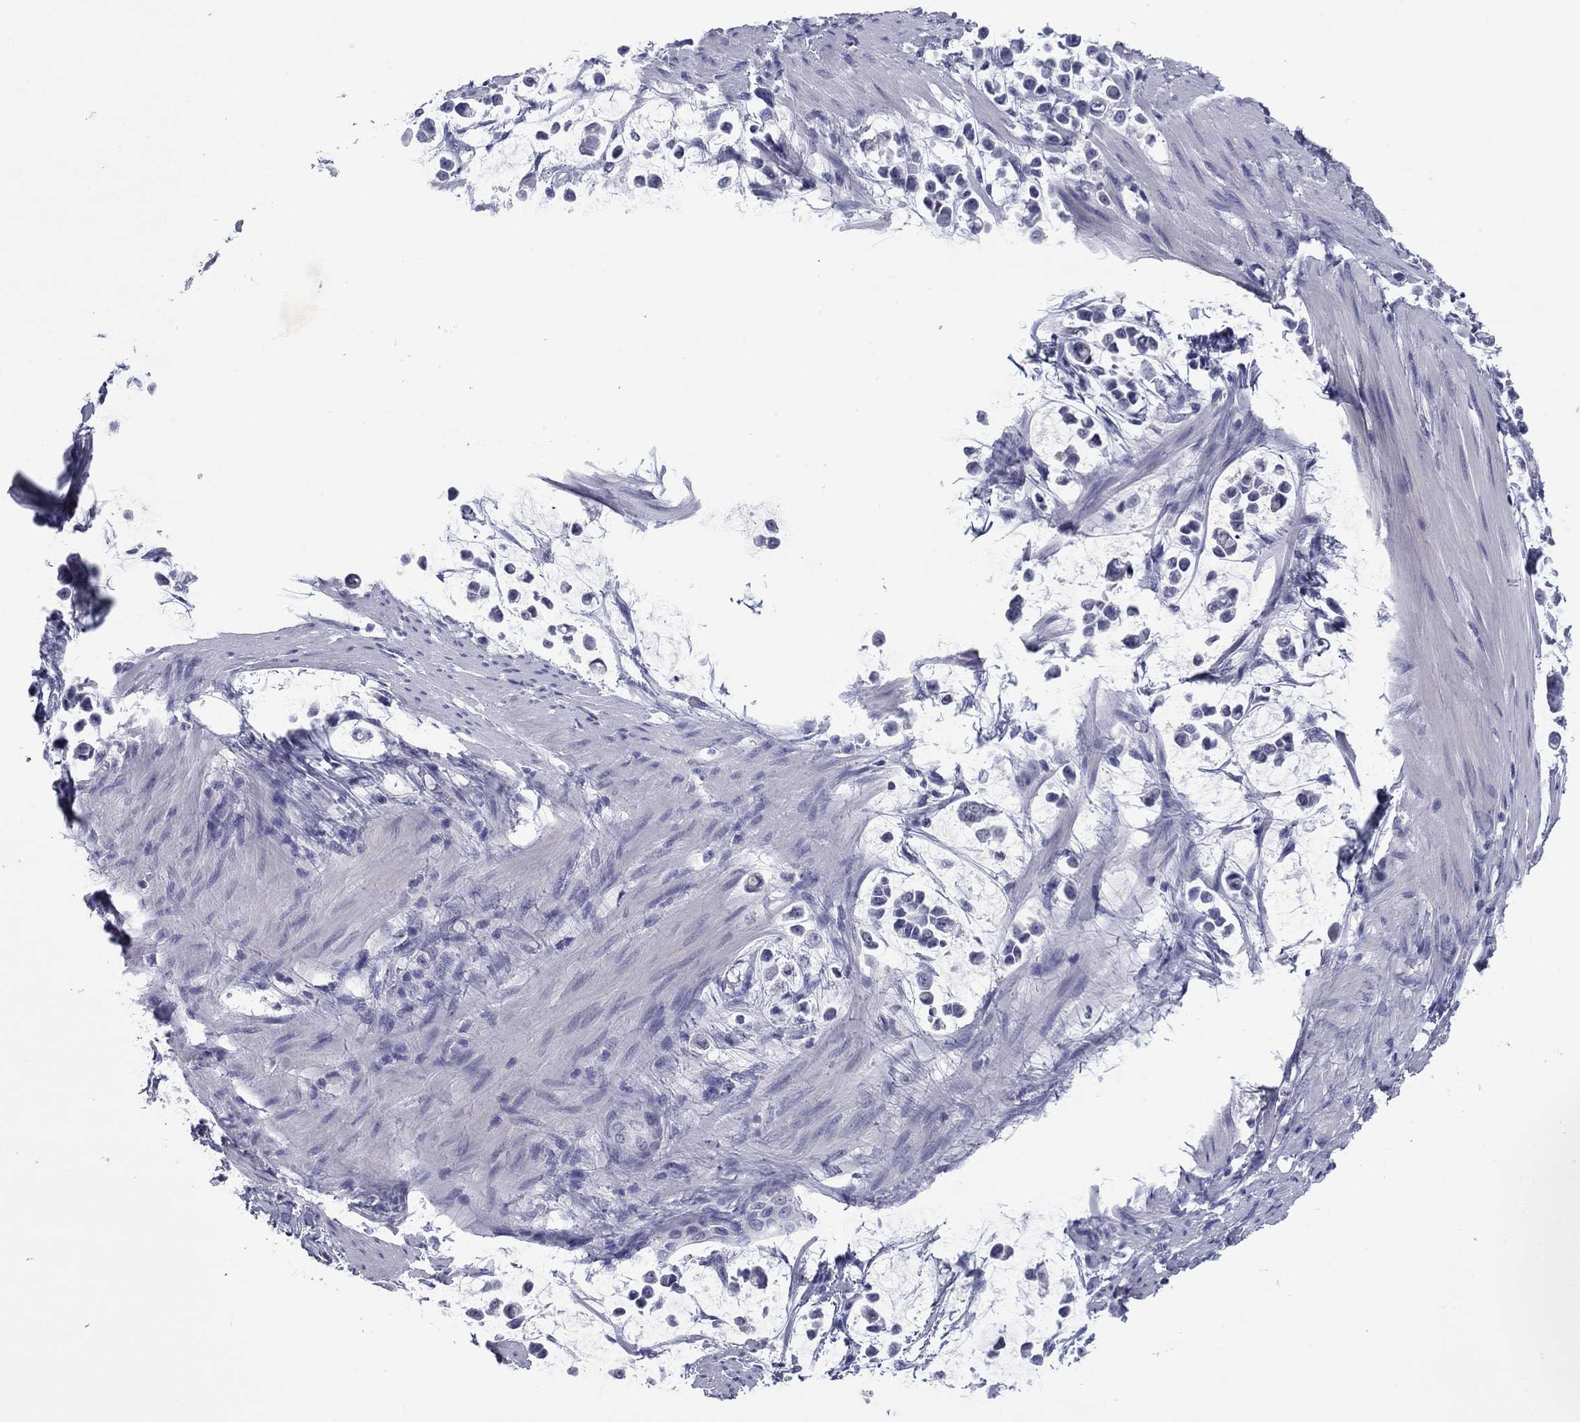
{"staining": {"intensity": "negative", "quantity": "none", "location": "none"}, "tissue": "stomach cancer", "cell_type": "Tumor cells", "image_type": "cancer", "snomed": [{"axis": "morphology", "description": "Adenocarcinoma, NOS"}, {"axis": "topography", "description": "Stomach"}], "caption": "A photomicrograph of human stomach adenocarcinoma is negative for staining in tumor cells.", "gene": "TCFL5", "patient": {"sex": "male", "age": 82}}